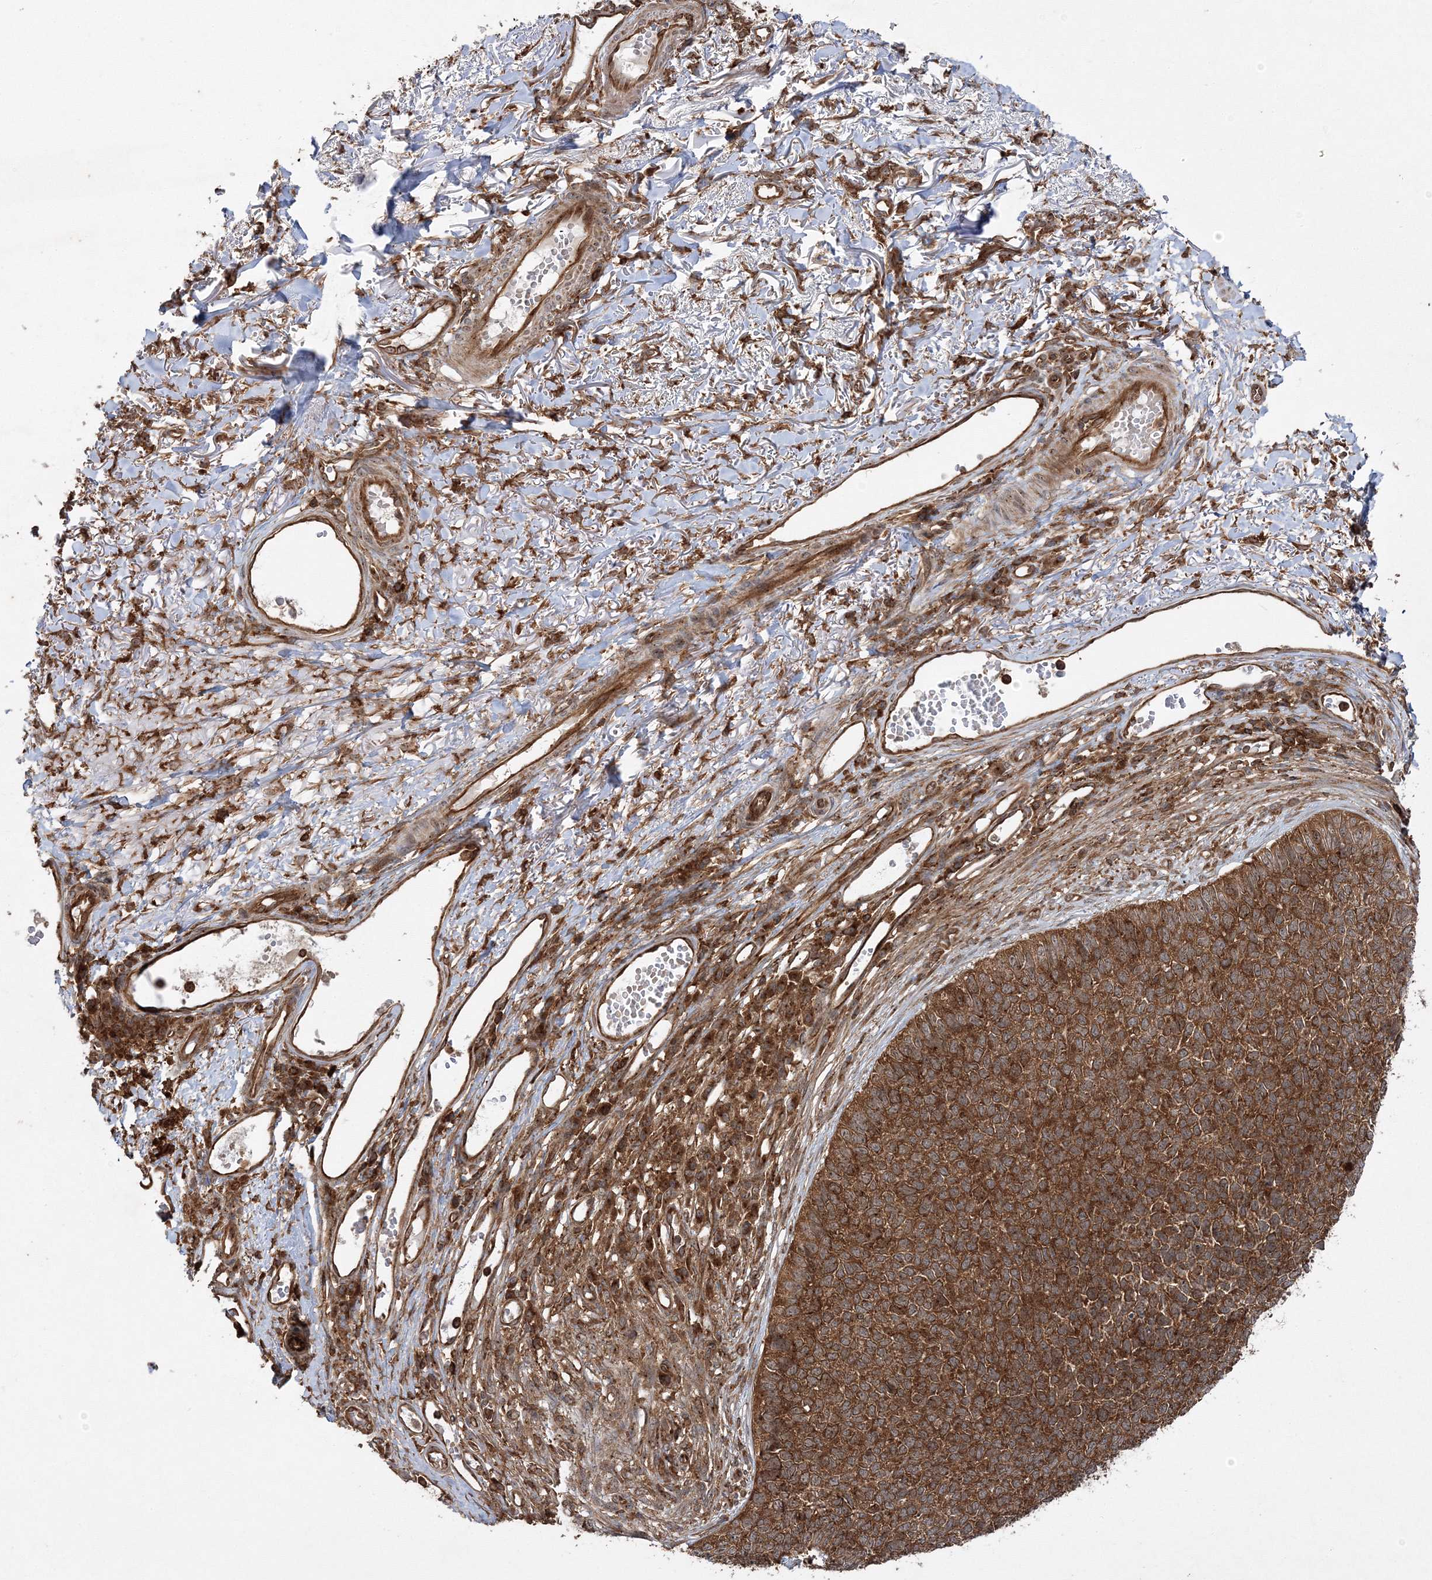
{"staining": {"intensity": "strong", "quantity": ">75%", "location": "cytoplasmic/membranous"}, "tissue": "skin cancer", "cell_type": "Tumor cells", "image_type": "cancer", "snomed": [{"axis": "morphology", "description": "Basal cell carcinoma"}, {"axis": "topography", "description": "Skin"}], "caption": "An immunohistochemistry micrograph of tumor tissue is shown. Protein staining in brown highlights strong cytoplasmic/membranous positivity in skin cancer (basal cell carcinoma) within tumor cells. (Stains: DAB (3,3'-diaminobenzidine) in brown, nuclei in blue, Microscopy: brightfield microscopy at high magnification).", "gene": "WDR37", "patient": {"sex": "female", "age": 84}}